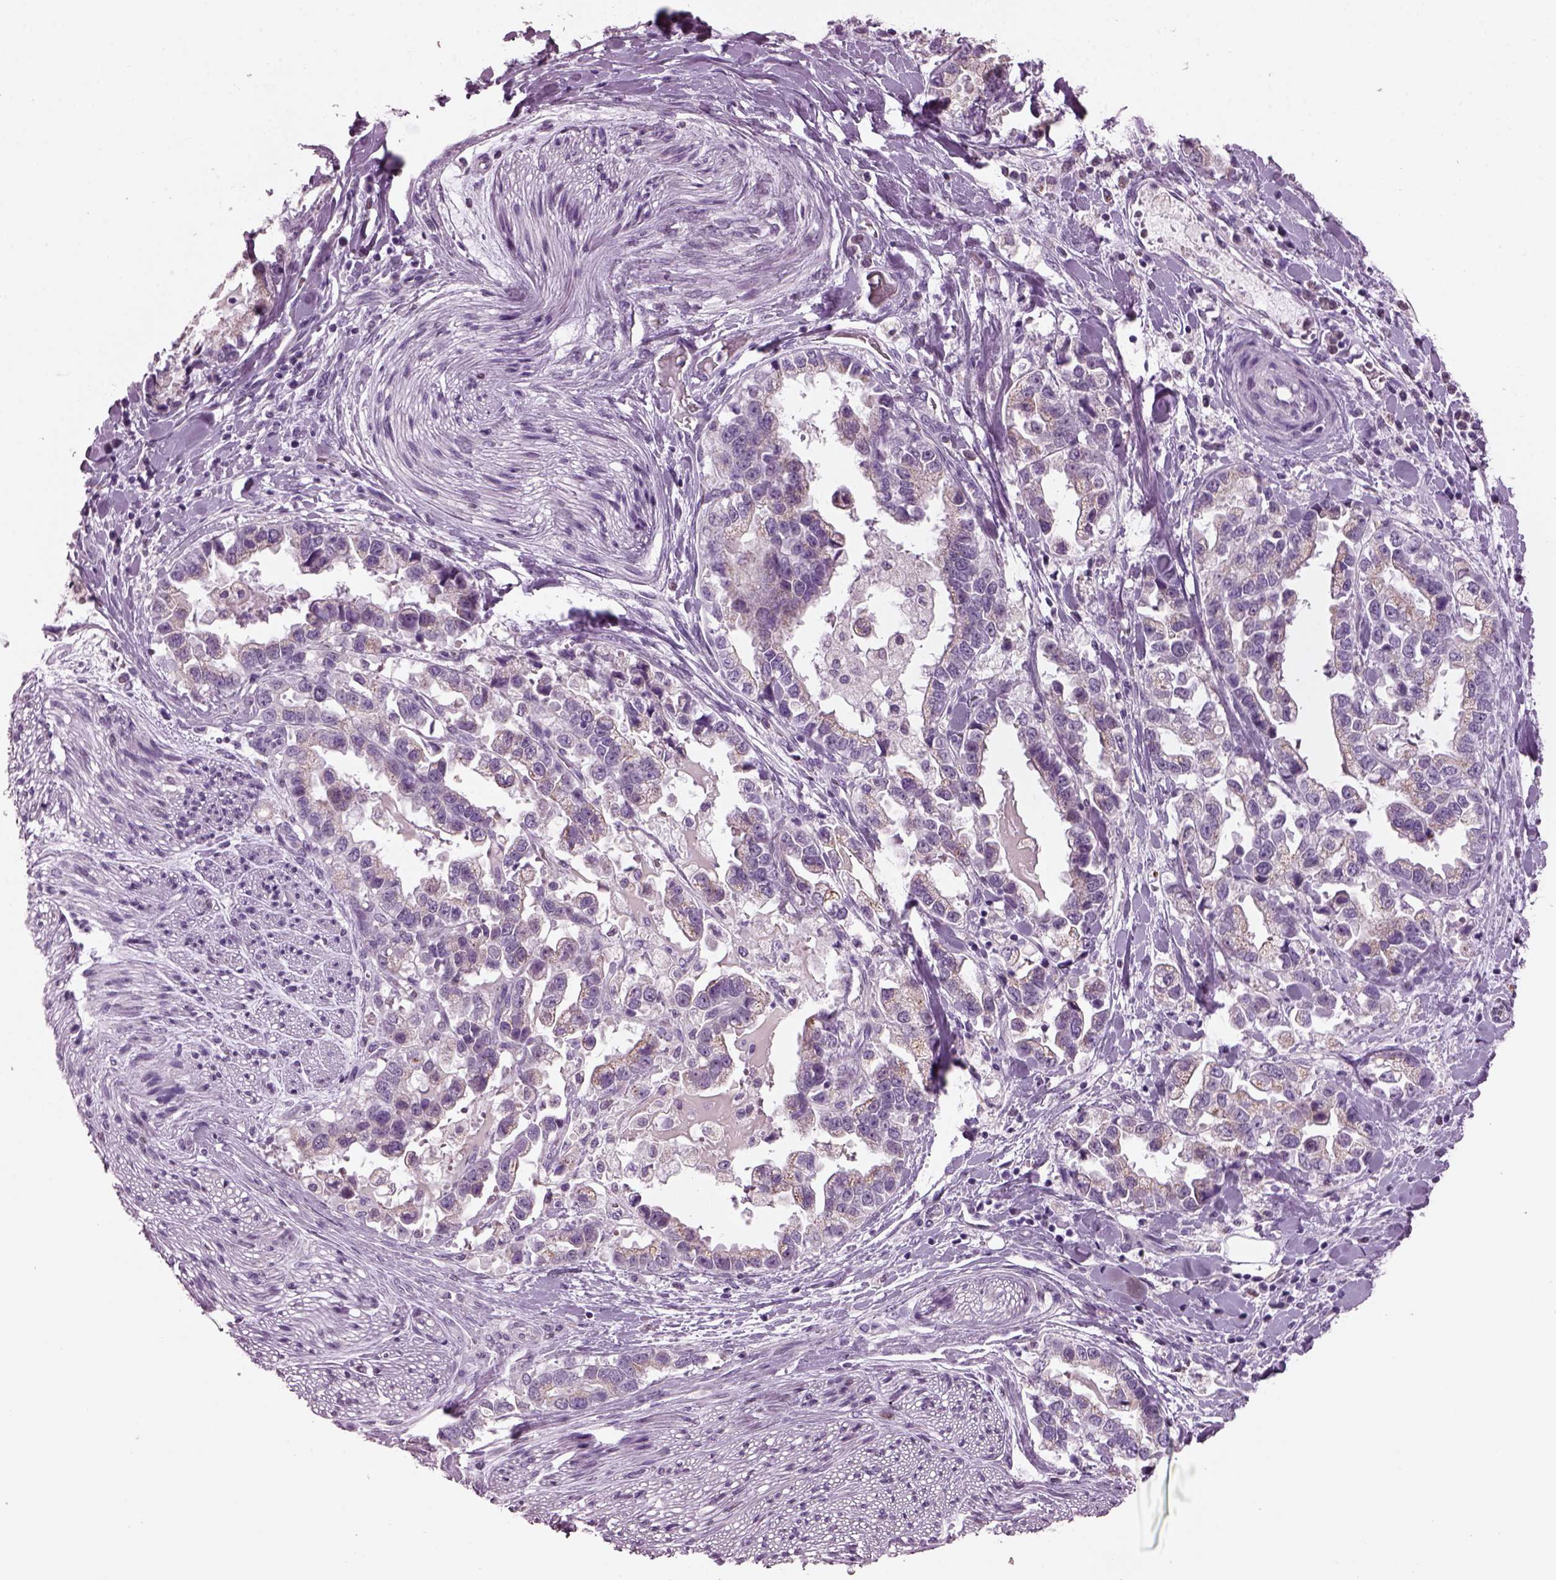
{"staining": {"intensity": "weak", "quantity": ">75%", "location": "cytoplasmic/membranous"}, "tissue": "stomach cancer", "cell_type": "Tumor cells", "image_type": "cancer", "snomed": [{"axis": "morphology", "description": "Adenocarcinoma, NOS"}, {"axis": "topography", "description": "Stomach"}], "caption": "Protein staining shows weak cytoplasmic/membranous expression in about >75% of tumor cells in adenocarcinoma (stomach).", "gene": "PRR9", "patient": {"sex": "male", "age": 59}}